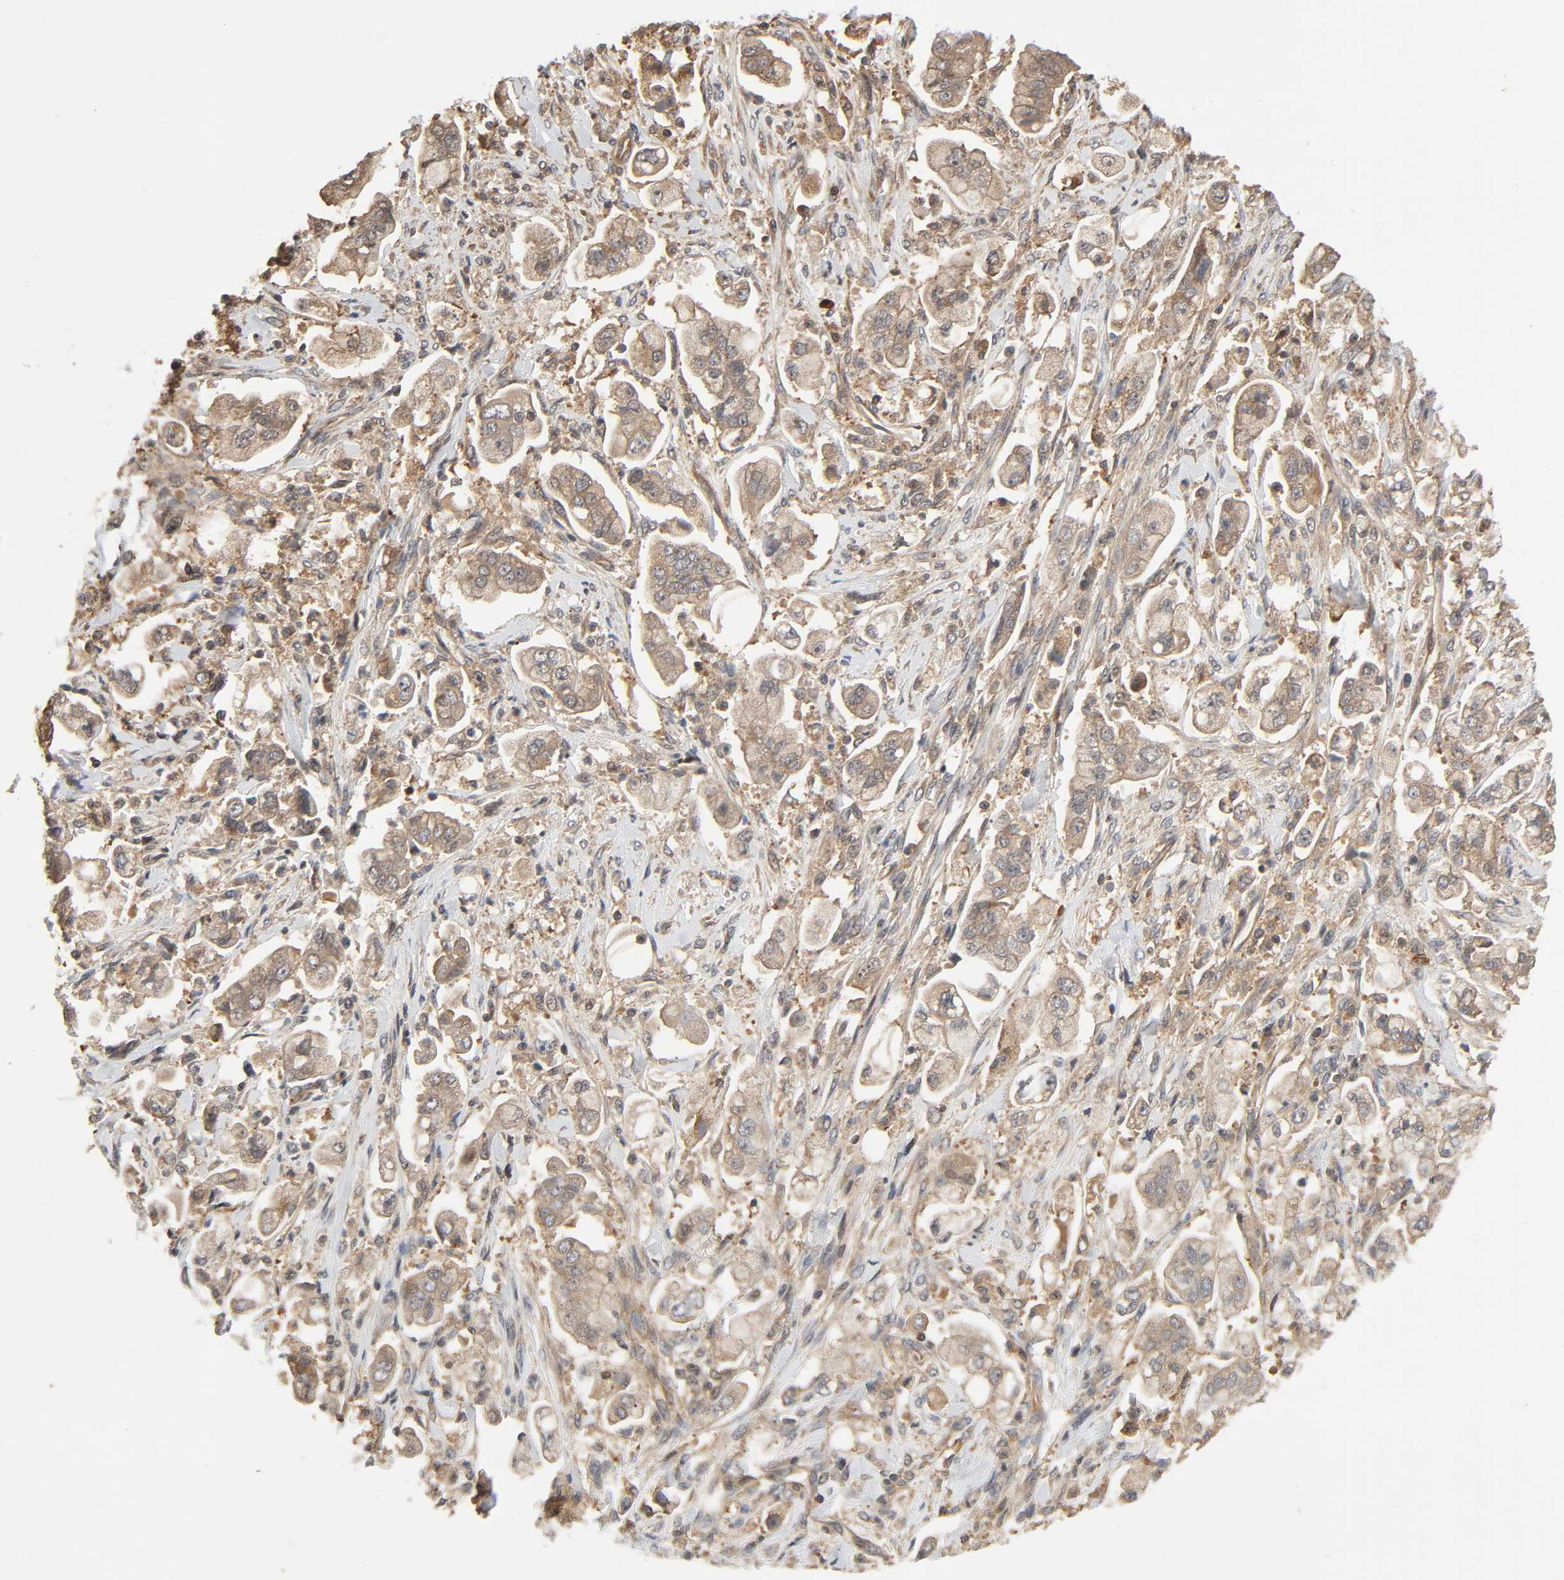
{"staining": {"intensity": "moderate", "quantity": ">75%", "location": "cytoplasmic/membranous"}, "tissue": "stomach cancer", "cell_type": "Tumor cells", "image_type": "cancer", "snomed": [{"axis": "morphology", "description": "Adenocarcinoma, NOS"}, {"axis": "topography", "description": "Stomach"}], "caption": "High-magnification brightfield microscopy of adenocarcinoma (stomach) stained with DAB (3,3'-diaminobenzidine) (brown) and counterstained with hematoxylin (blue). tumor cells exhibit moderate cytoplasmic/membranous positivity is seen in approximately>75% of cells.", "gene": "PPP2R1B", "patient": {"sex": "male", "age": 62}}